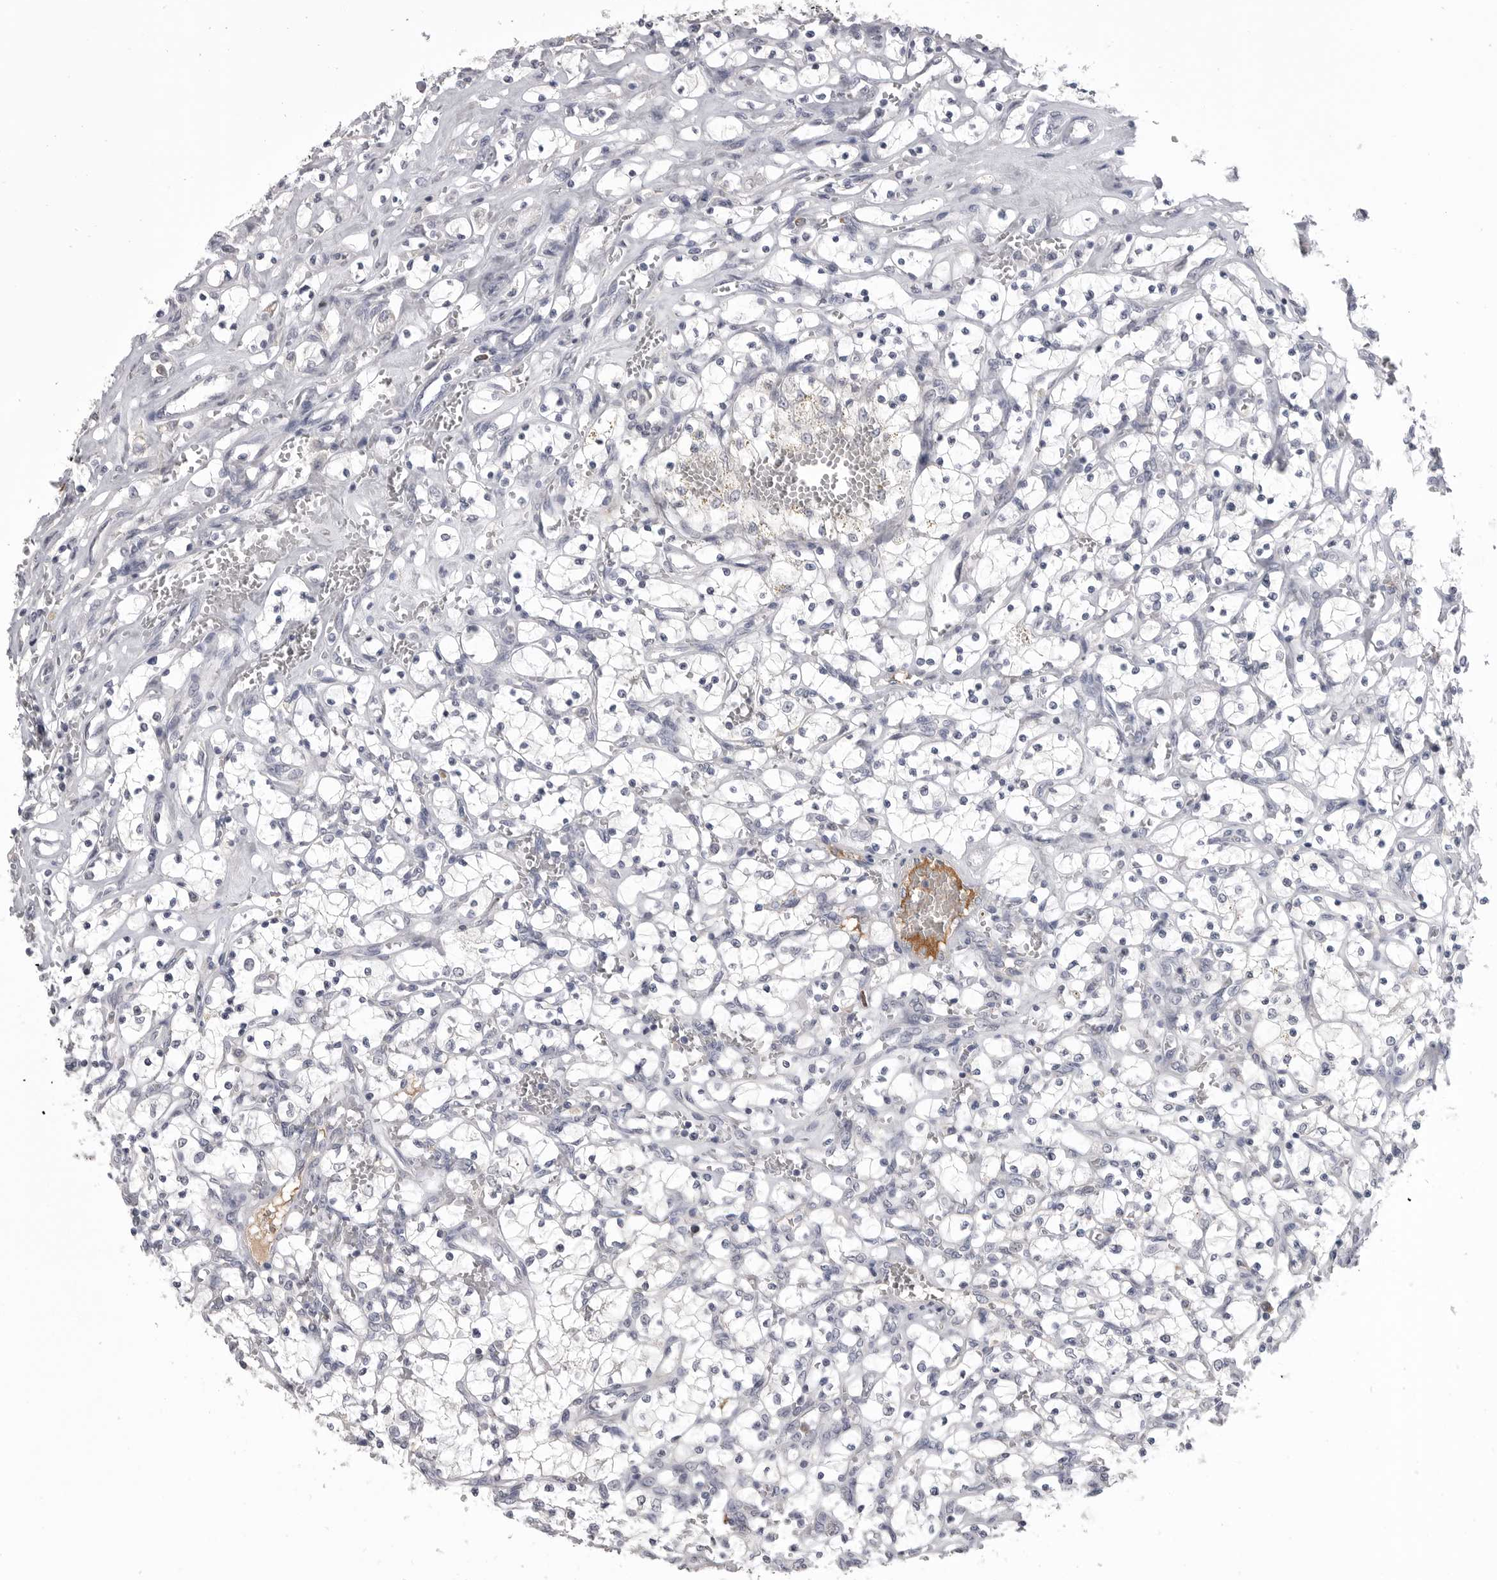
{"staining": {"intensity": "negative", "quantity": "none", "location": "none"}, "tissue": "renal cancer", "cell_type": "Tumor cells", "image_type": "cancer", "snomed": [{"axis": "morphology", "description": "Adenocarcinoma, NOS"}, {"axis": "topography", "description": "Kidney"}], "caption": "IHC histopathology image of neoplastic tissue: renal adenocarcinoma stained with DAB demonstrates no significant protein expression in tumor cells. The staining was performed using DAB to visualize the protein expression in brown, while the nuclei were stained in blue with hematoxylin (Magnification: 20x).", "gene": "SERPING1", "patient": {"sex": "female", "age": 69}}